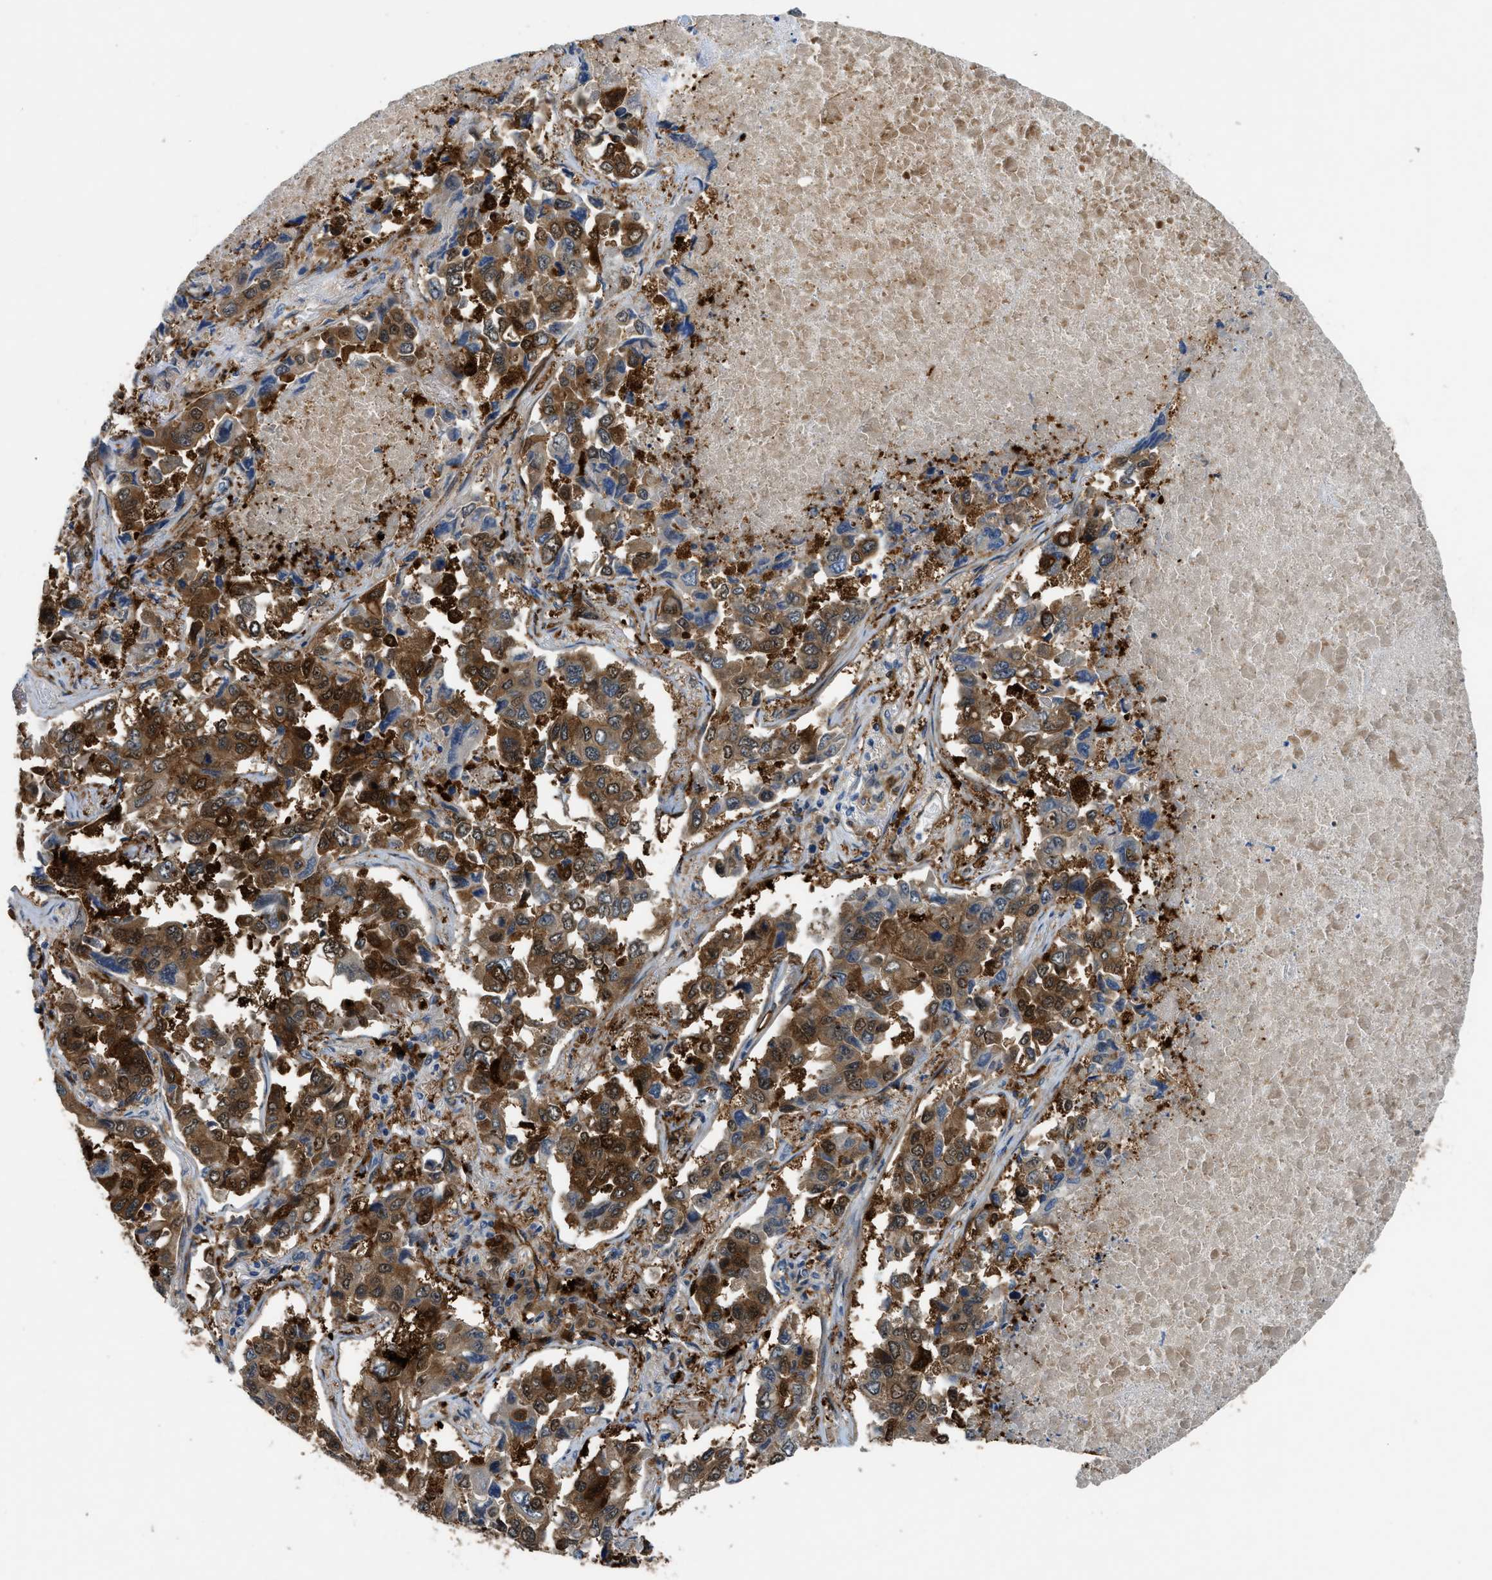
{"staining": {"intensity": "moderate", "quantity": ">75%", "location": "cytoplasmic/membranous,nuclear"}, "tissue": "lung cancer", "cell_type": "Tumor cells", "image_type": "cancer", "snomed": [{"axis": "morphology", "description": "Adenocarcinoma, NOS"}, {"axis": "topography", "description": "Lung"}], "caption": "This histopathology image exhibits immunohistochemistry staining of lung cancer (adenocarcinoma), with medium moderate cytoplasmic/membranous and nuclear staining in approximately >75% of tumor cells.", "gene": "TRAK2", "patient": {"sex": "male", "age": 64}}